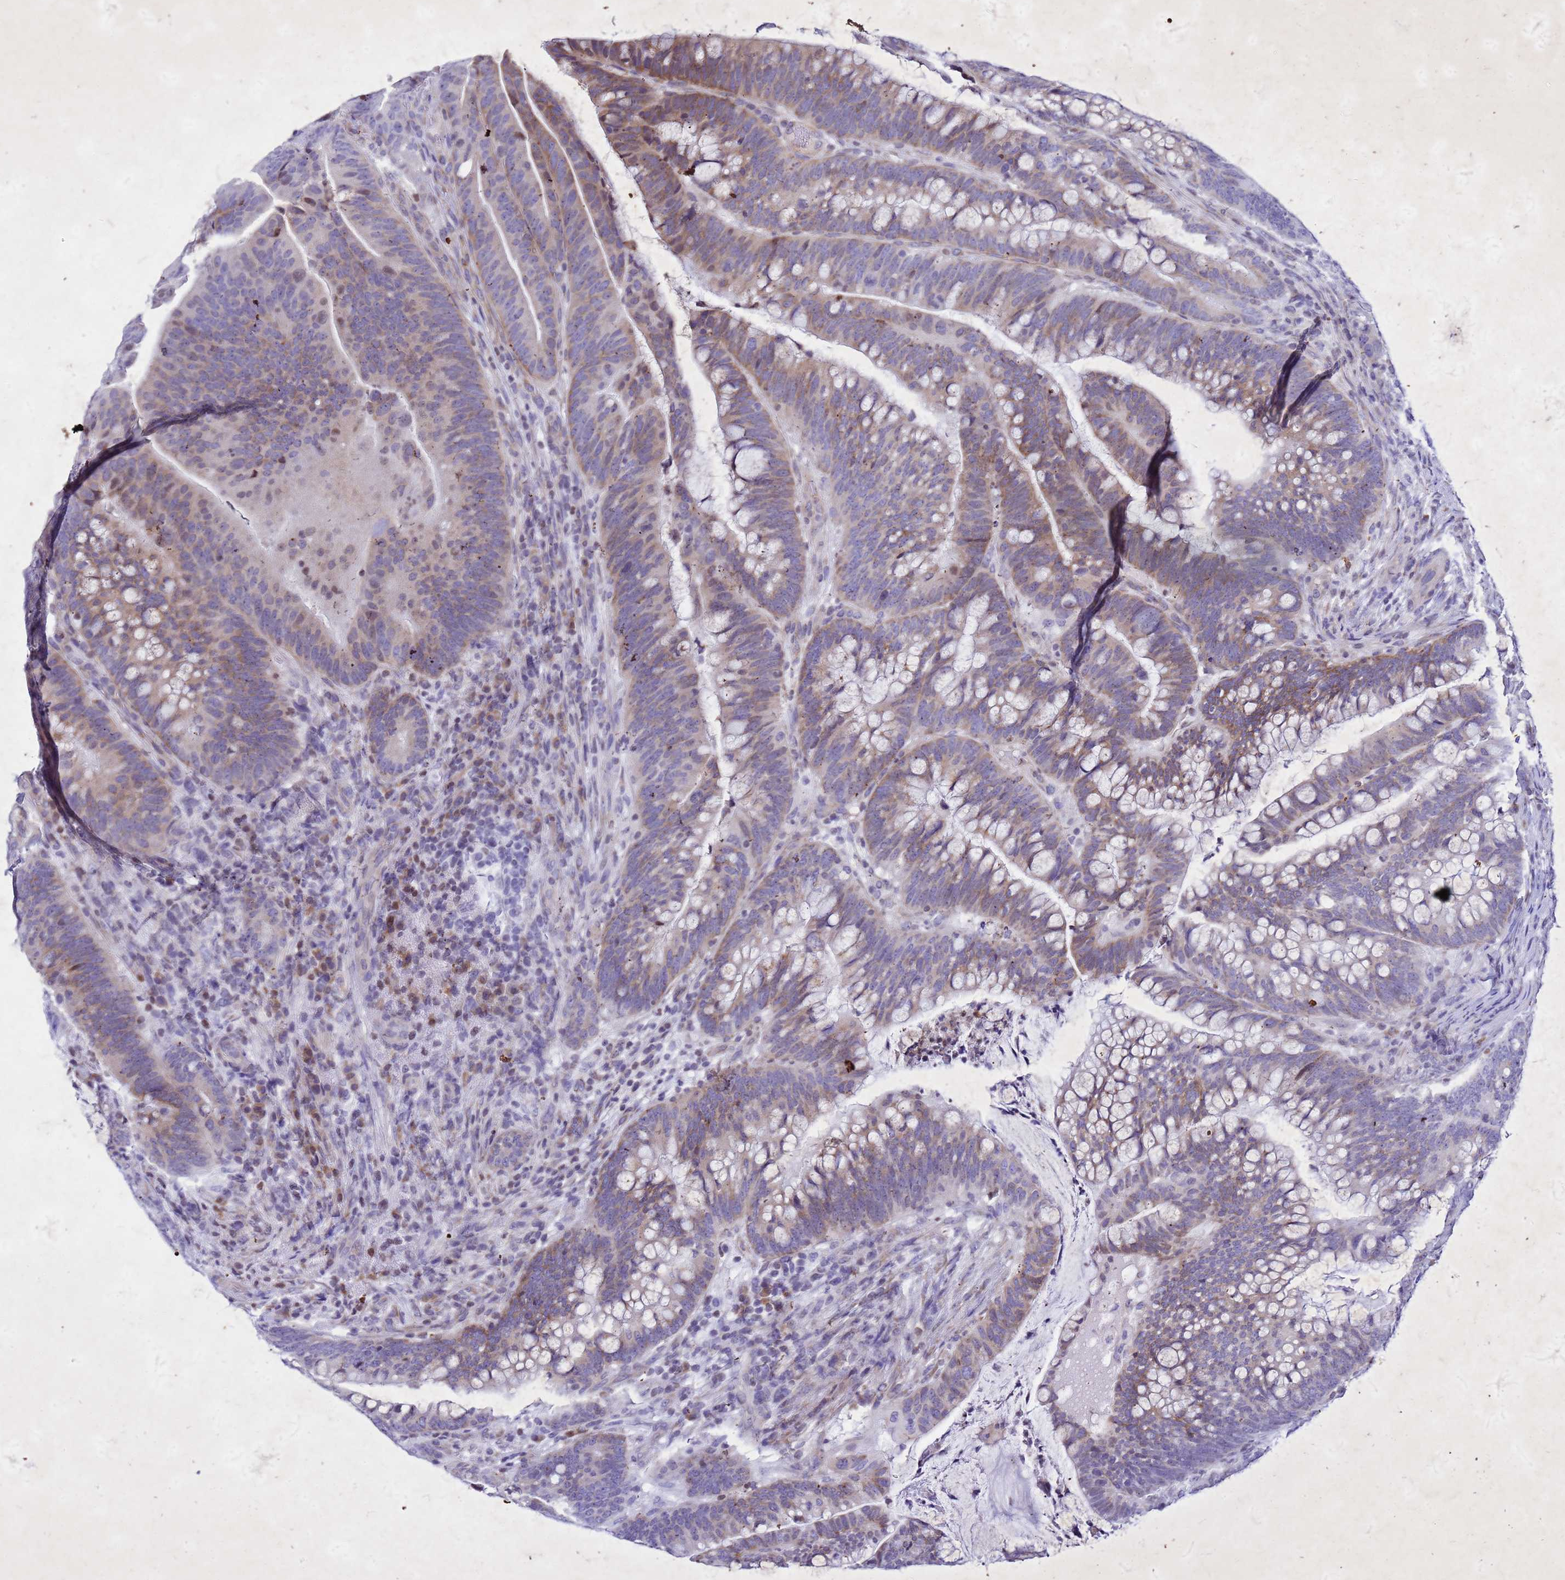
{"staining": {"intensity": "moderate", "quantity": "25%-75%", "location": "cytoplasmic/membranous,nuclear"}, "tissue": "colorectal cancer", "cell_type": "Tumor cells", "image_type": "cancer", "snomed": [{"axis": "morphology", "description": "Adenocarcinoma, NOS"}, {"axis": "topography", "description": "Colon"}], "caption": "Human adenocarcinoma (colorectal) stained with a protein marker demonstrates moderate staining in tumor cells.", "gene": "COPS9", "patient": {"sex": "female", "age": 66}}